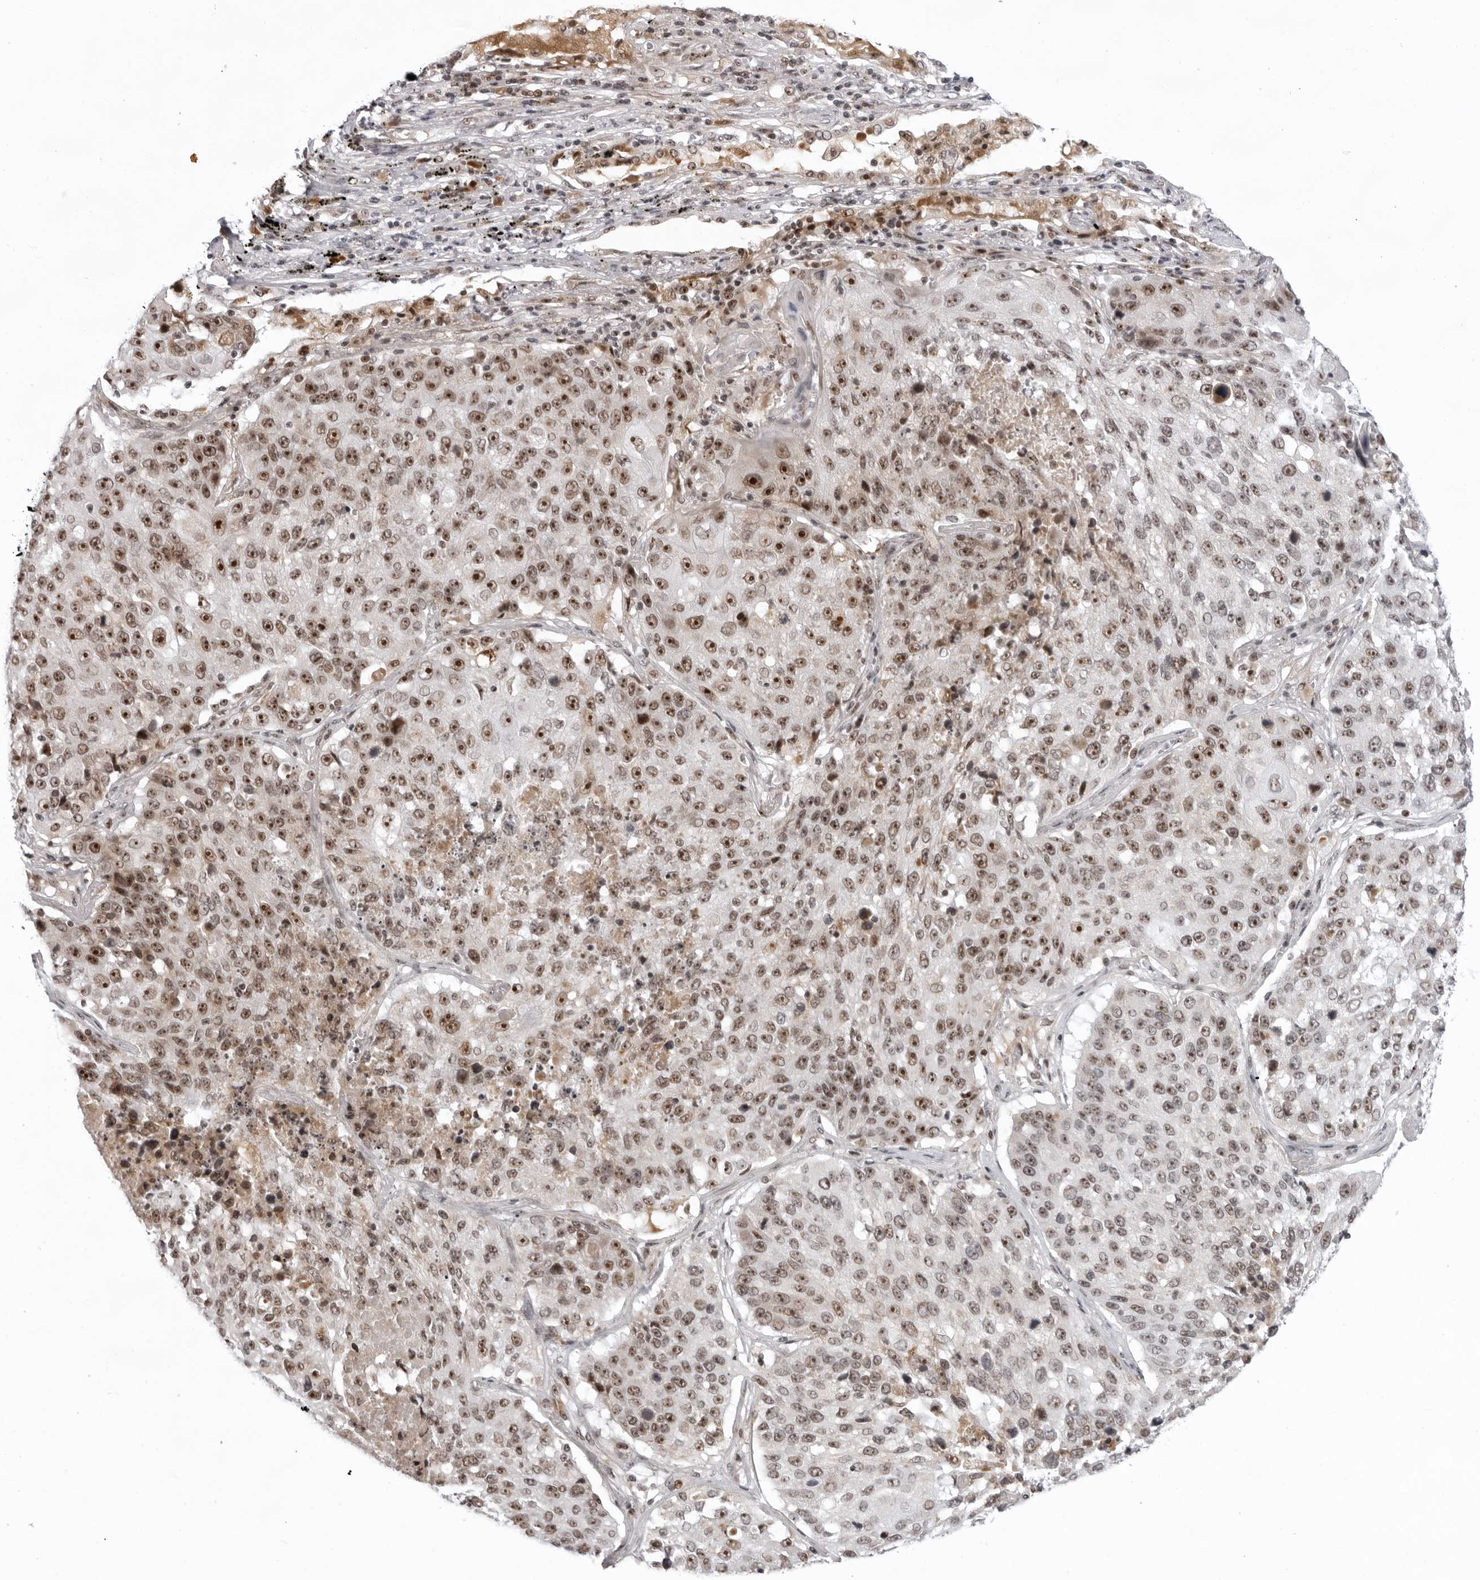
{"staining": {"intensity": "strong", "quantity": ">75%", "location": "nuclear"}, "tissue": "lung cancer", "cell_type": "Tumor cells", "image_type": "cancer", "snomed": [{"axis": "morphology", "description": "Squamous cell carcinoma, NOS"}, {"axis": "topography", "description": "Lung"}], "caption": "Human squamous cell carcinoma (lung) stained with a brown dye shows strong nuclear positive positivity in about >75% of tumor cells.", "gene": "EXOSC10", "patient": {"sex": "male", "age": 61}}